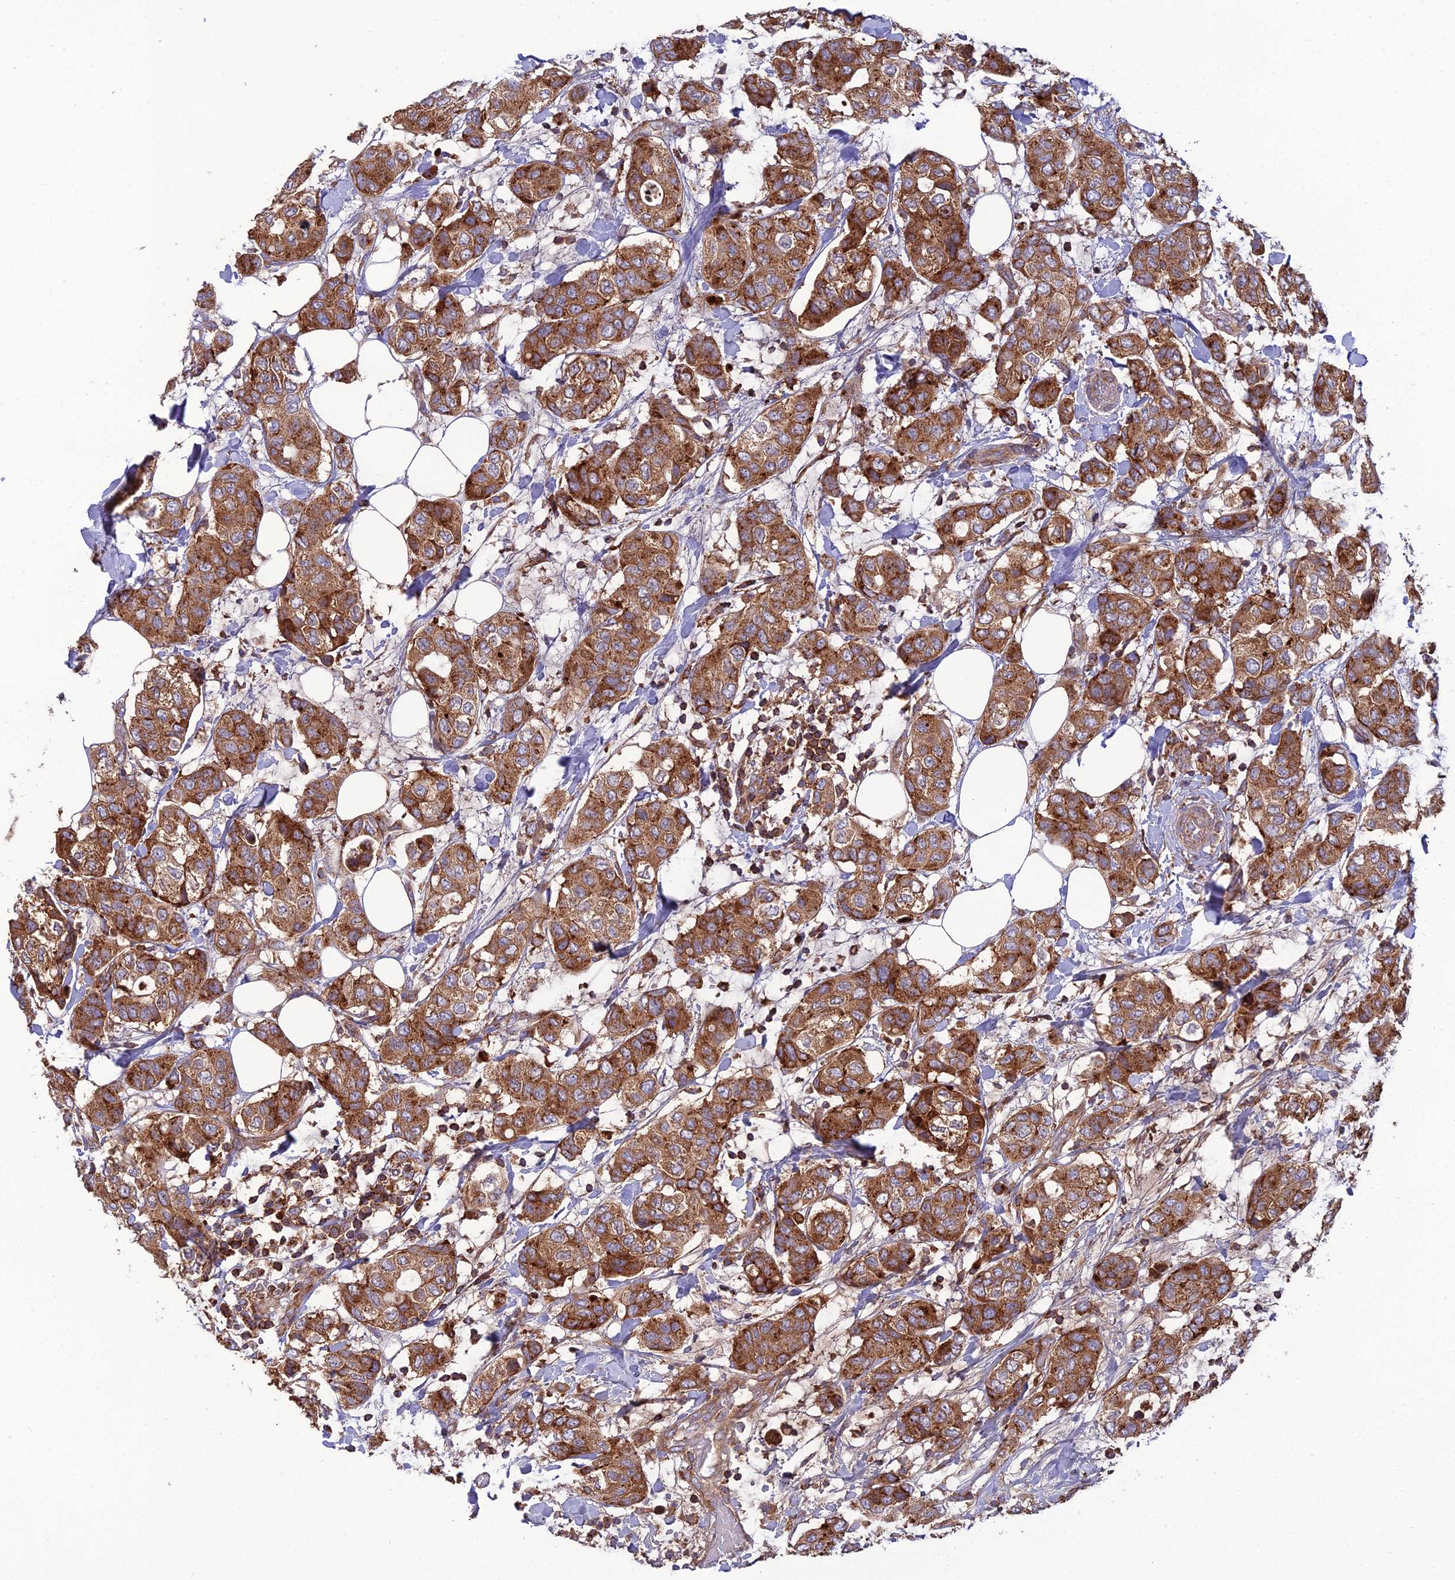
{"staining": {"intensity": "moderate", "quantity": ">75%", "location": "cytoplasmic/membranous"}, "tissue": "breast cancer", "cell_type": "Tumor cells", "image_type": "cancer", "snomed": [{"axis": "morphology", "description": "Lobular carcinoma"}, {"axis": "topography", "description": "Breast"}], "caption": "A histopathology image showing moderate cytoplasmic/membranous positivity in about >75% of tumor cells in breast lobular carcinoma, as visualized by brown immunohistochemical staining.", "gene": "LNPEP", "patient": {"sex": "female", "age": 51}}